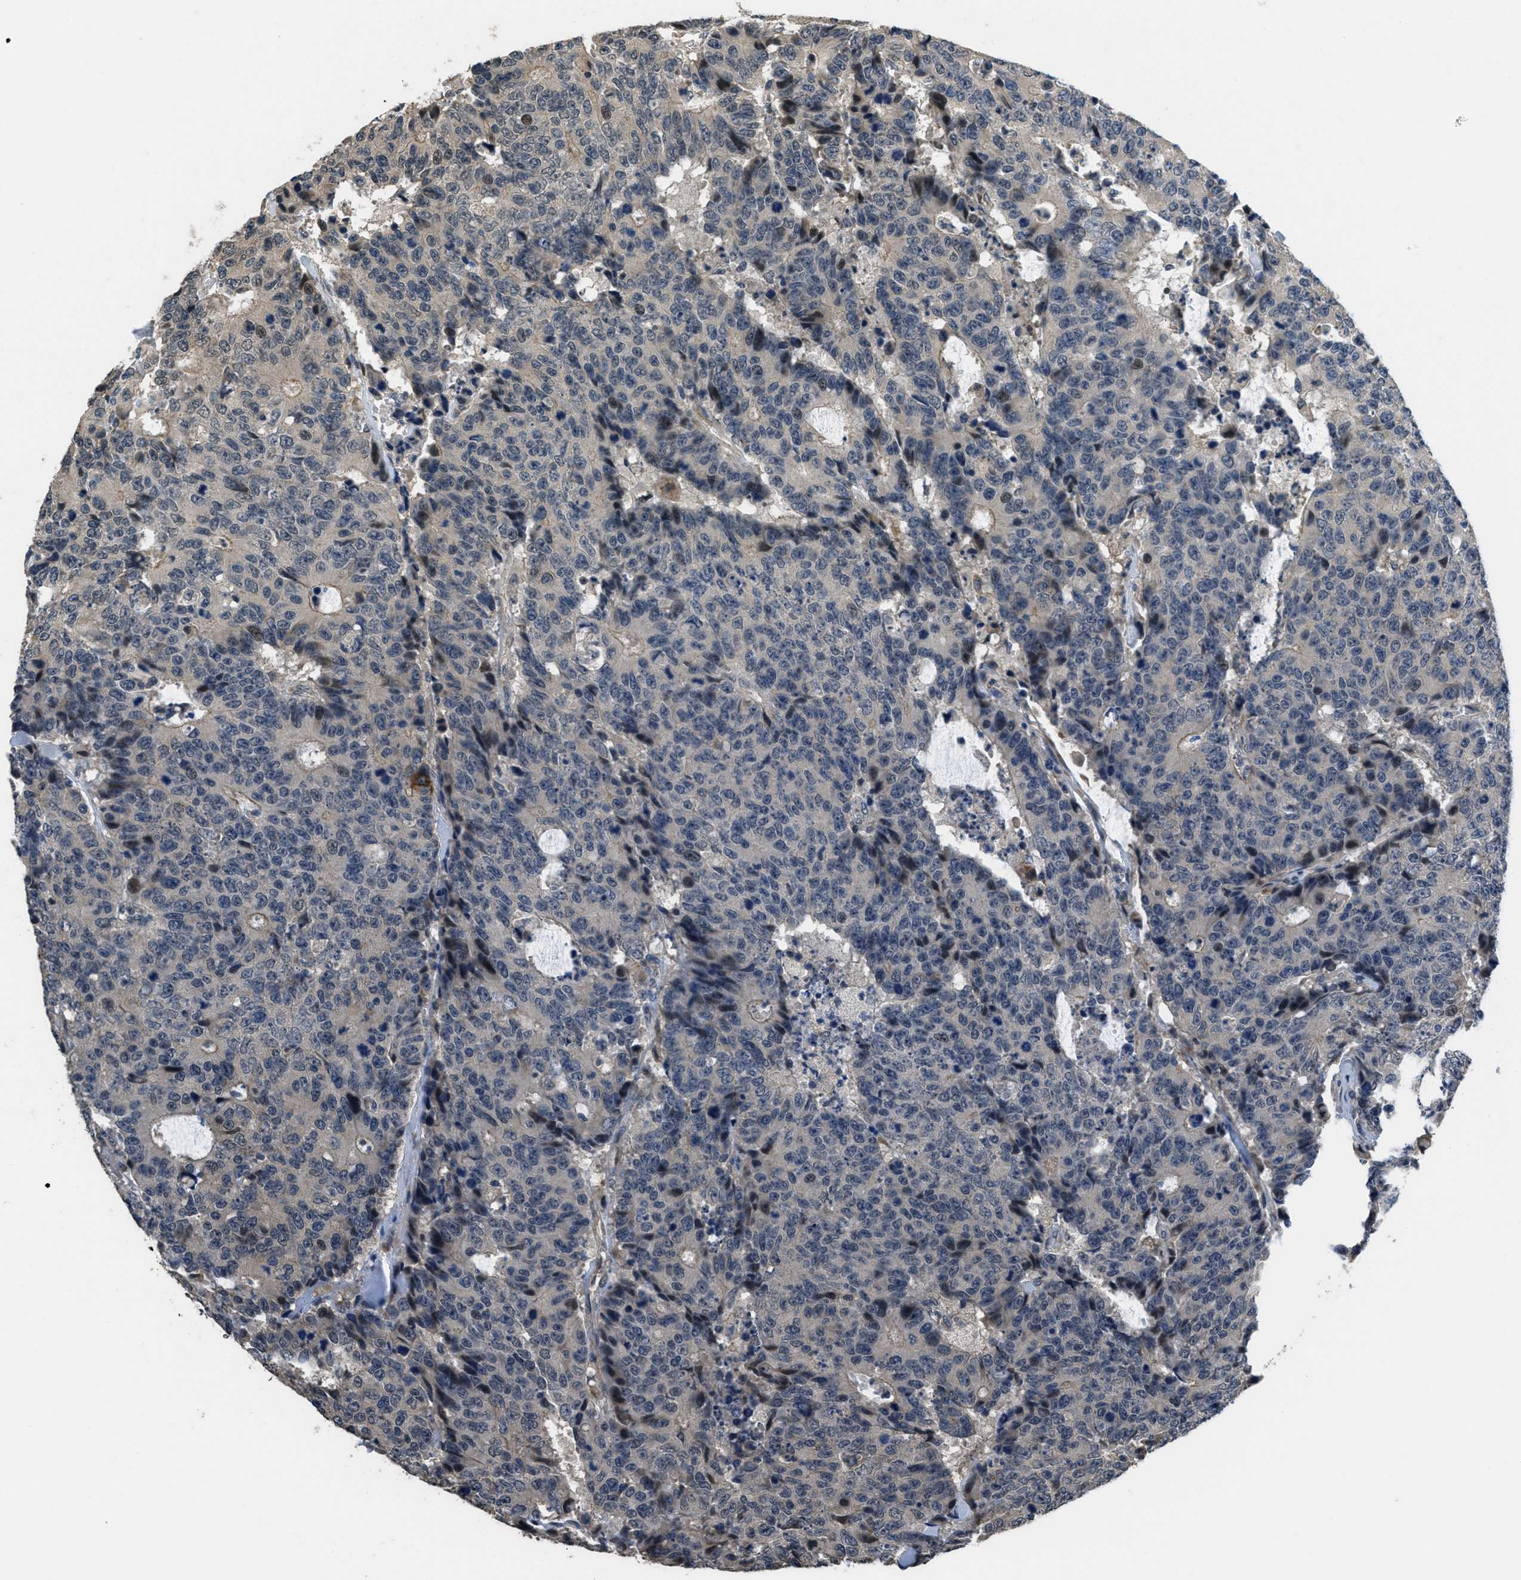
{"staining": {"intensity": "strong", "quantity": "<25%", "location": "nuclear"}, "tissue": "colorectal cancer", "cell_type": "Tumor cells", "image_type": "cancer", "snomed": [{"axis": "morphology", "description": "Adenocarcinoma, NOS"}, {"axis": "topography", "description": "Colon"}], "caption": "The photomicrograph displays staining of adenocarcinoma (colorectal), revealing strong nuclear protein expression (brown color) within tumor cells. The protein is stained brown, and the nuclei are stained in blue (DAB IHC with brightfield microscopy, high magnification).", "gene": "NAT1", "patient": {"sex": "female", "age": 86}}